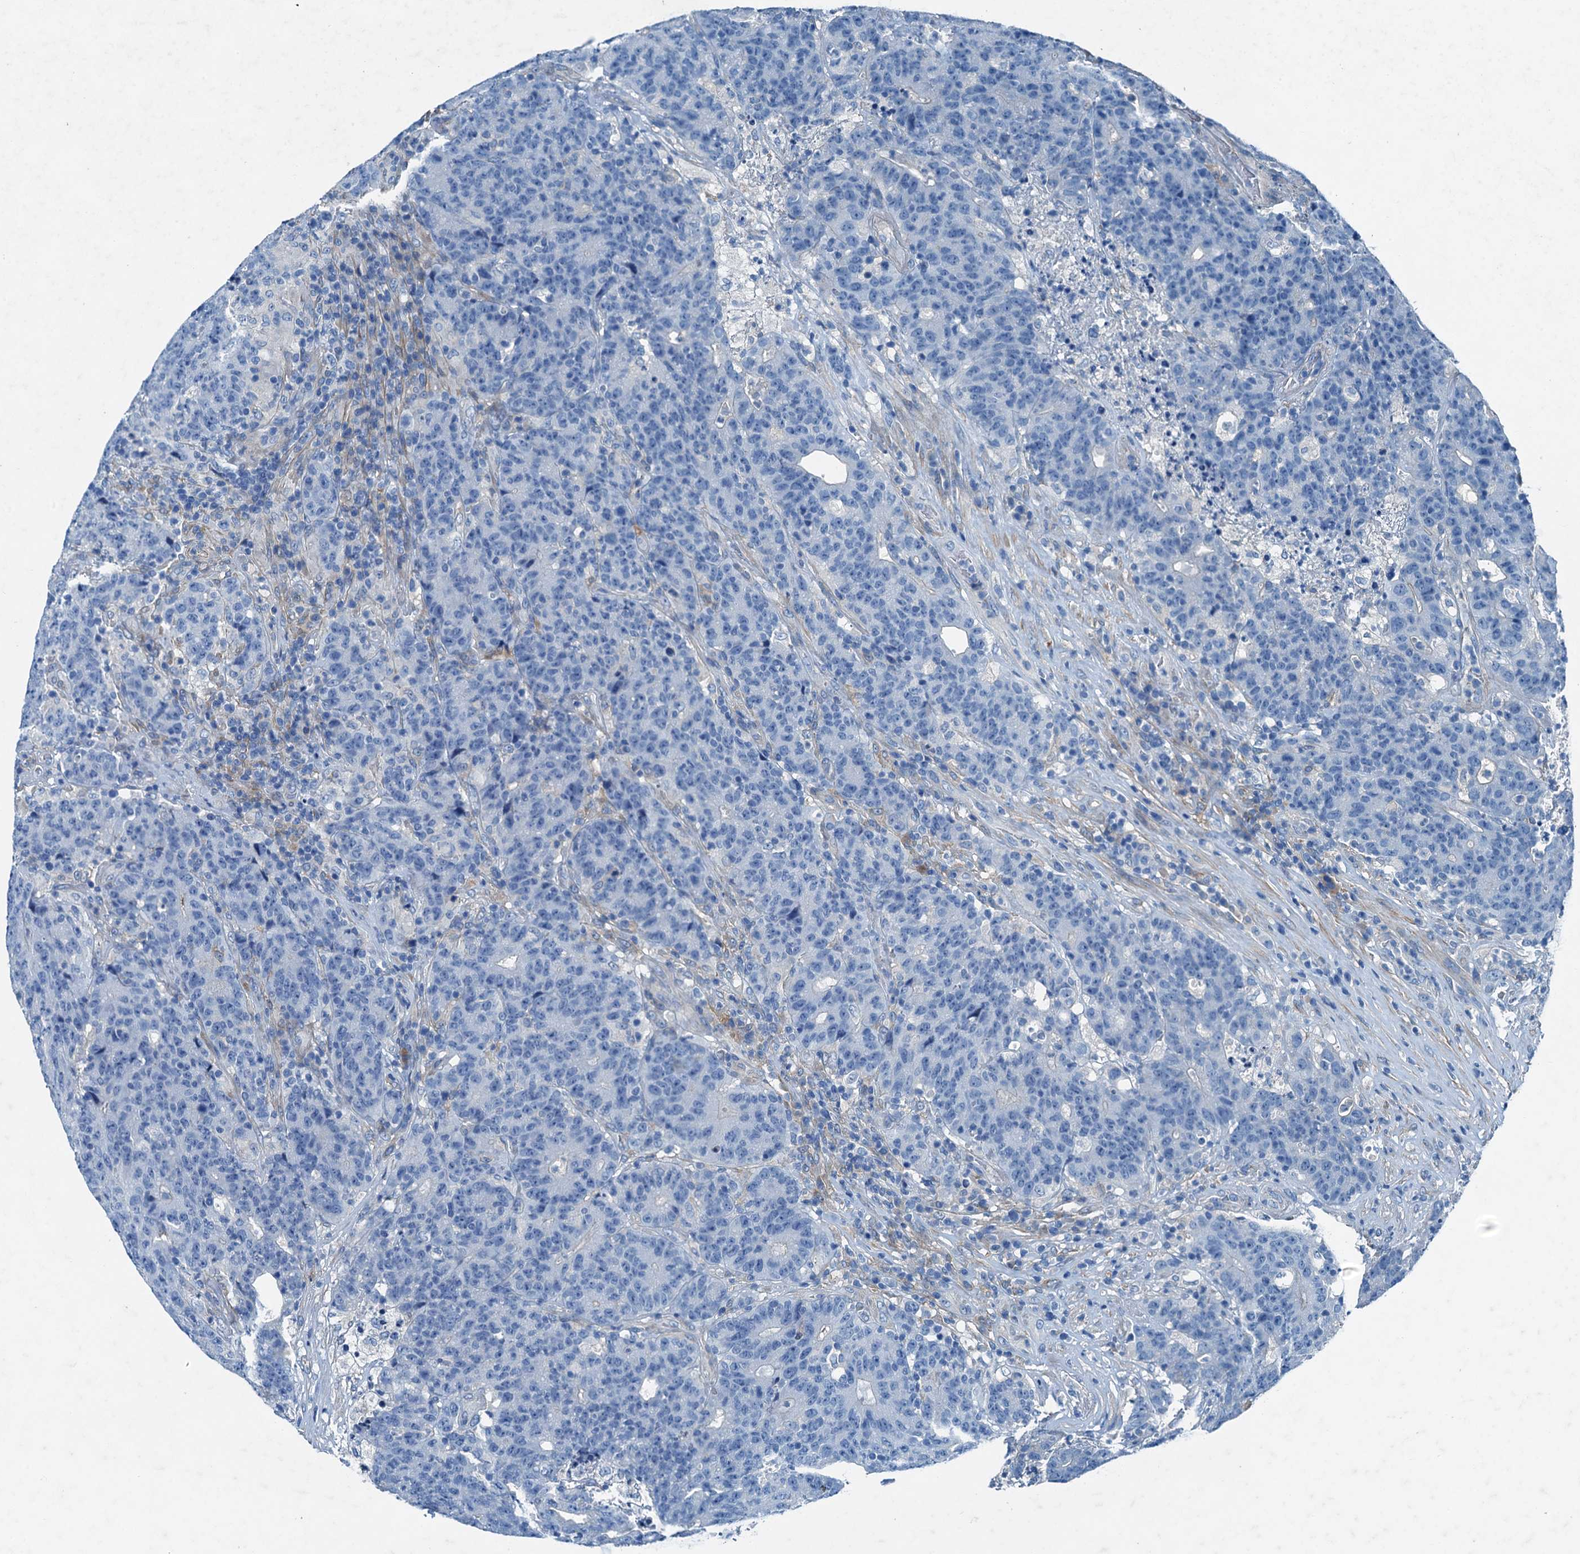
{"staining": {"intensity": "negative", "quantity": "none", "location": "none"}, "tissue": "colorectal cancer", "cell_type": "Tumor cells", "image_type": "cancer", "snomed": [{"axis": "morphology", "description": "Adenocarcinoma, NOS"}, {"axis": "topography", "description": "Colon"}], "caption": "This is an IHC micrograph of colorectal adenocarcinoma. There is no positivity in tumor cells.", "gene": "RAB3IL1", "patient": {"sex": "female", "age": 75}}